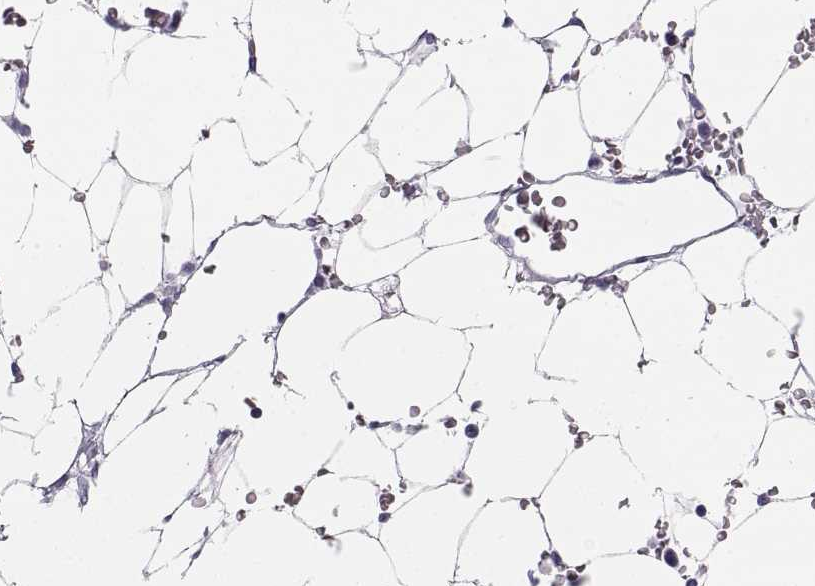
{"staining": {"intensity": "negative", "quantity": "none", "location": "none"}, "tissue": "bone marrow", "cell_type": "Hematopoietic cells", "image_type": "normal", "snomed": [{"axis": "morphology", "description": "Normal tissue, NOS"}, {"axis": "topography", "description": "Bone marrow"}], "caption": "Hematopoietic cells are negative for brown protein staining in benign bone marrow. (Stains: DAB immunohistochemistry (IHC) with hematoxylin counter stain, Microscopy: brightfield microscopy at high magnification).", "gene": "SEMG1", "patient": {"sex": "female", "age": 52}}